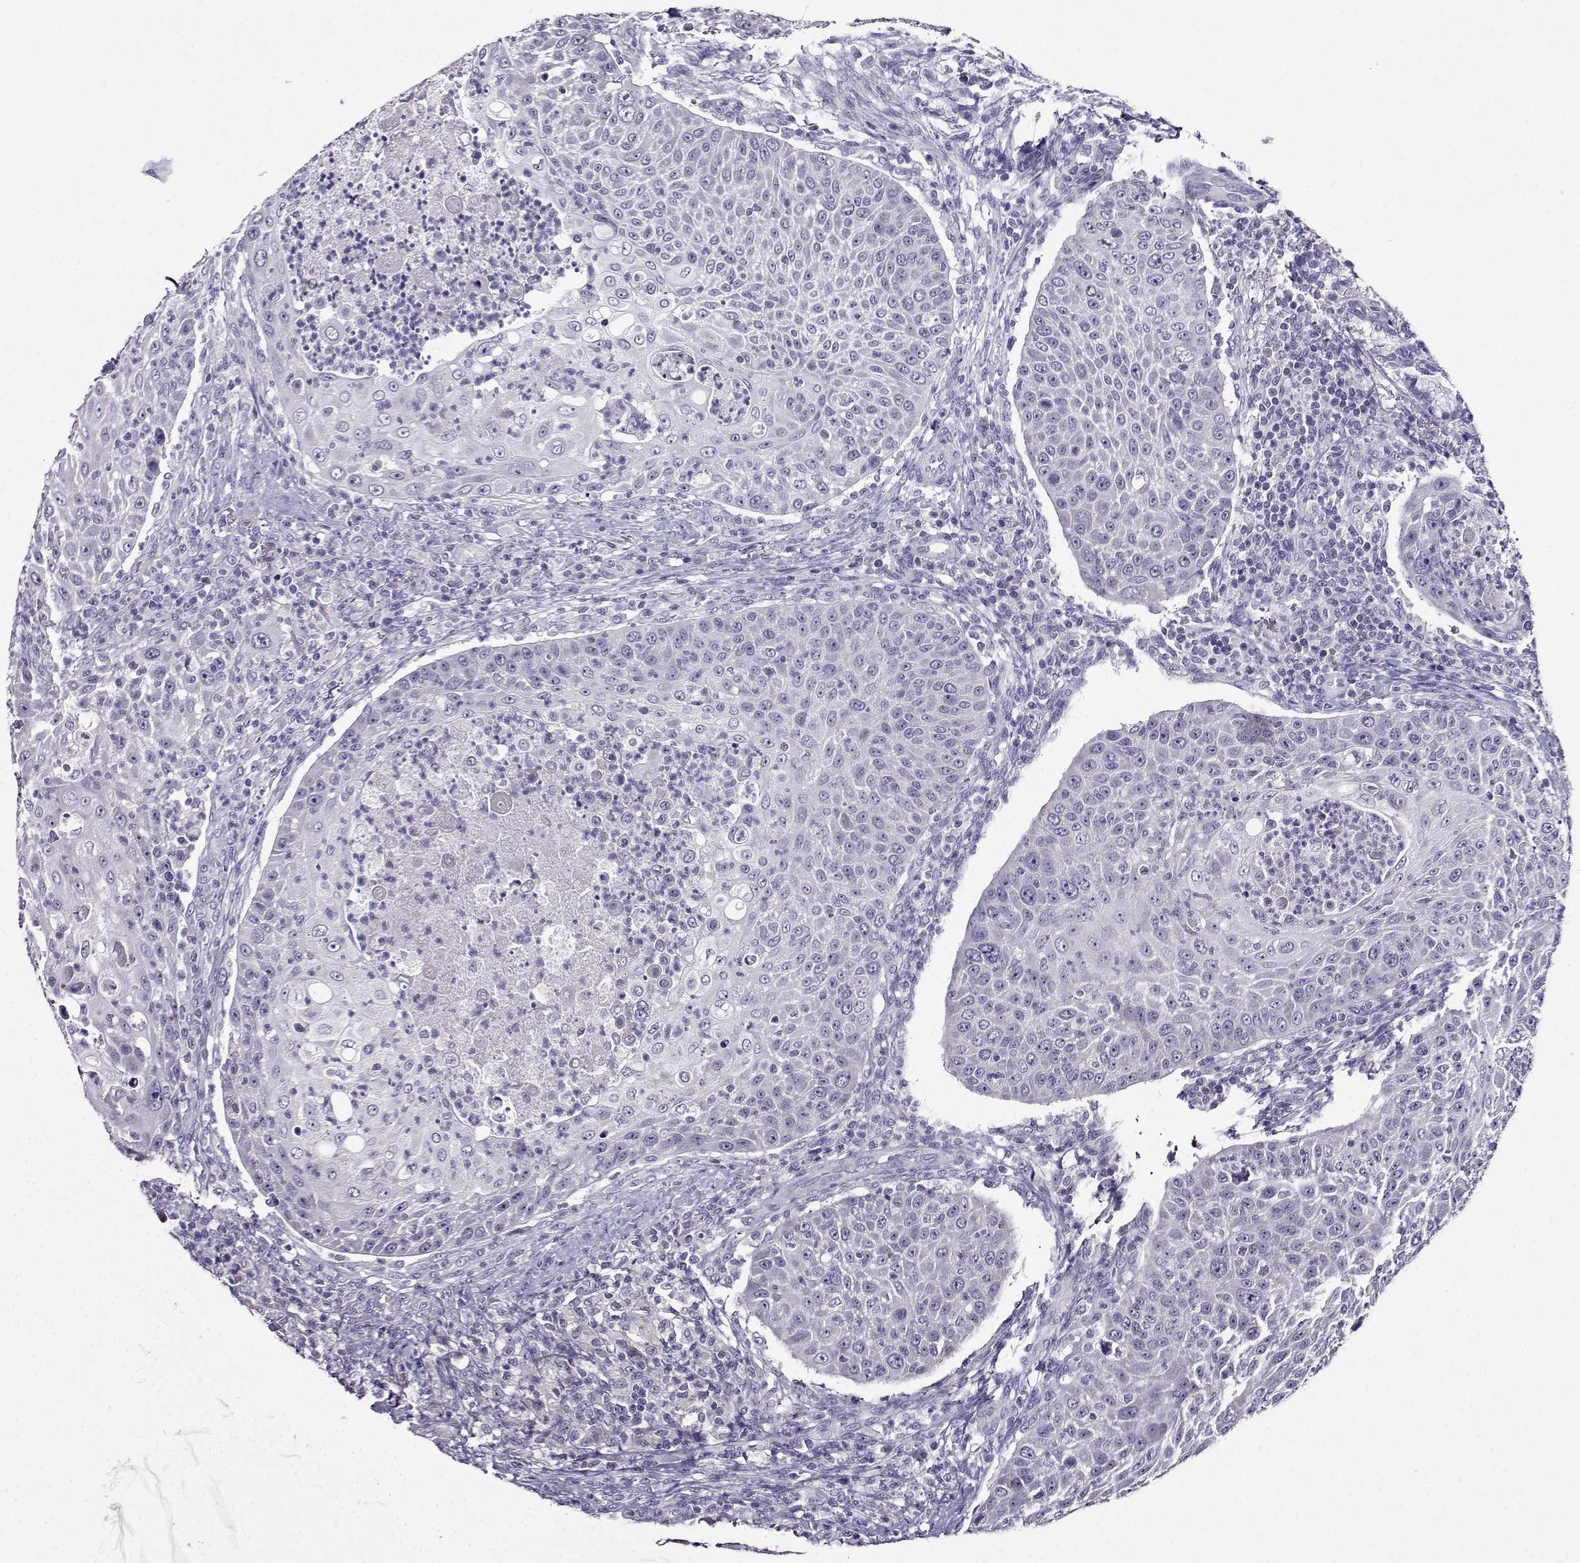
{"staining": {"intensity": "negative", "quantity": "none", "location": "none"}, "tissue": "head and neck cancer", "cell_type": "Tumor cells", "image_type": "cancer", "snomed": [{"axis": "morphology", "description": "Squamous cell carcinoma, NOS"}, {"axis": "topography", "description": "Head-Neck"}], "caption": "Tumor cells show no significant protein staining in head and neck squamous cell carcinoma. (Stains: DAB immunohistochemistry (IHC) with hematoxylin counter stain, Microscopy: brightfield microscopy at high magnification).", "gene": "TMEM266", "patient": {"sex": "male", "age": 69}}